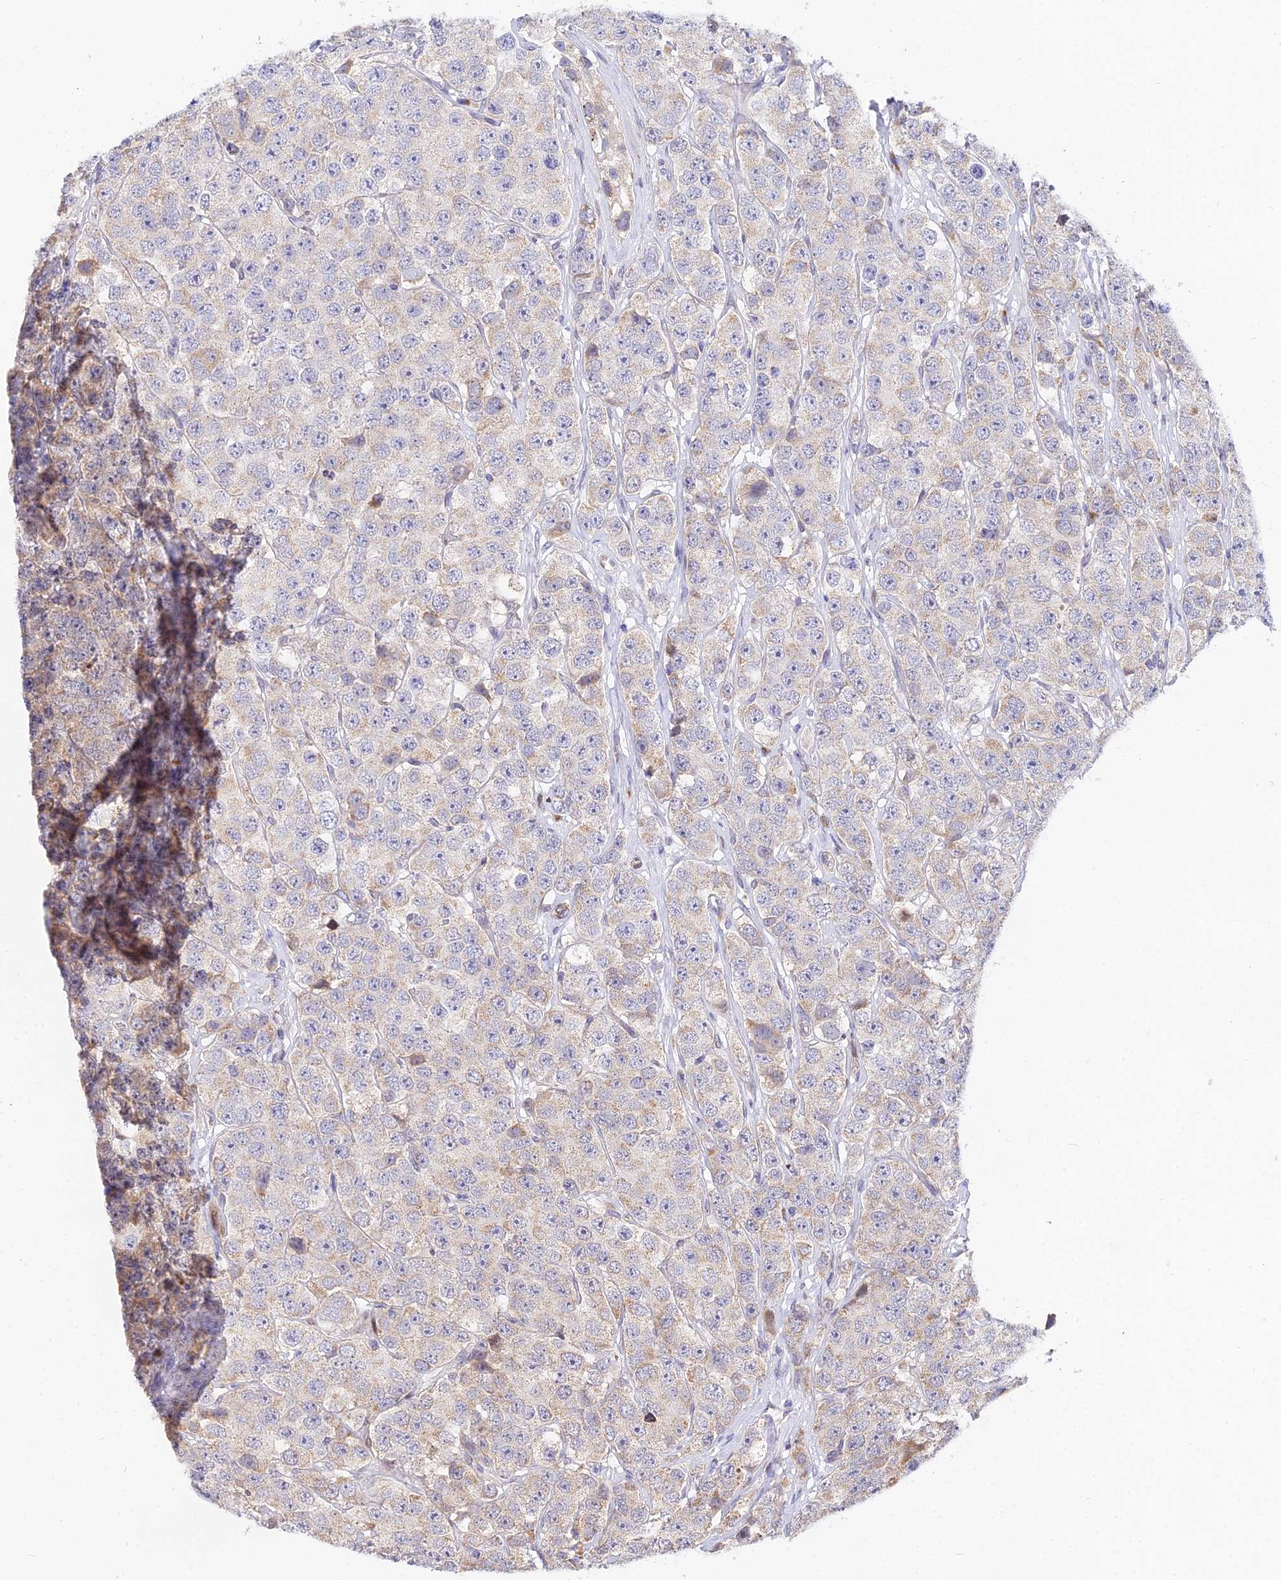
{"staining": {"intensity": "negative", "quantity": "none", "location": "none"}, "tissue": "testis cancer", "cell_type": "Tumor cells", "image_type": "cancer", "snomed": [{"axis": "morphology", "description": "Seminoma, NOS"}, {"axis": "topography", "description": "Testis"}], "caption": "Tumor cells are negative for protein expression in human testis cancer (seminoma).", "gene": "ATP5PB", "patient": {"sex": "male", "age": 28}}